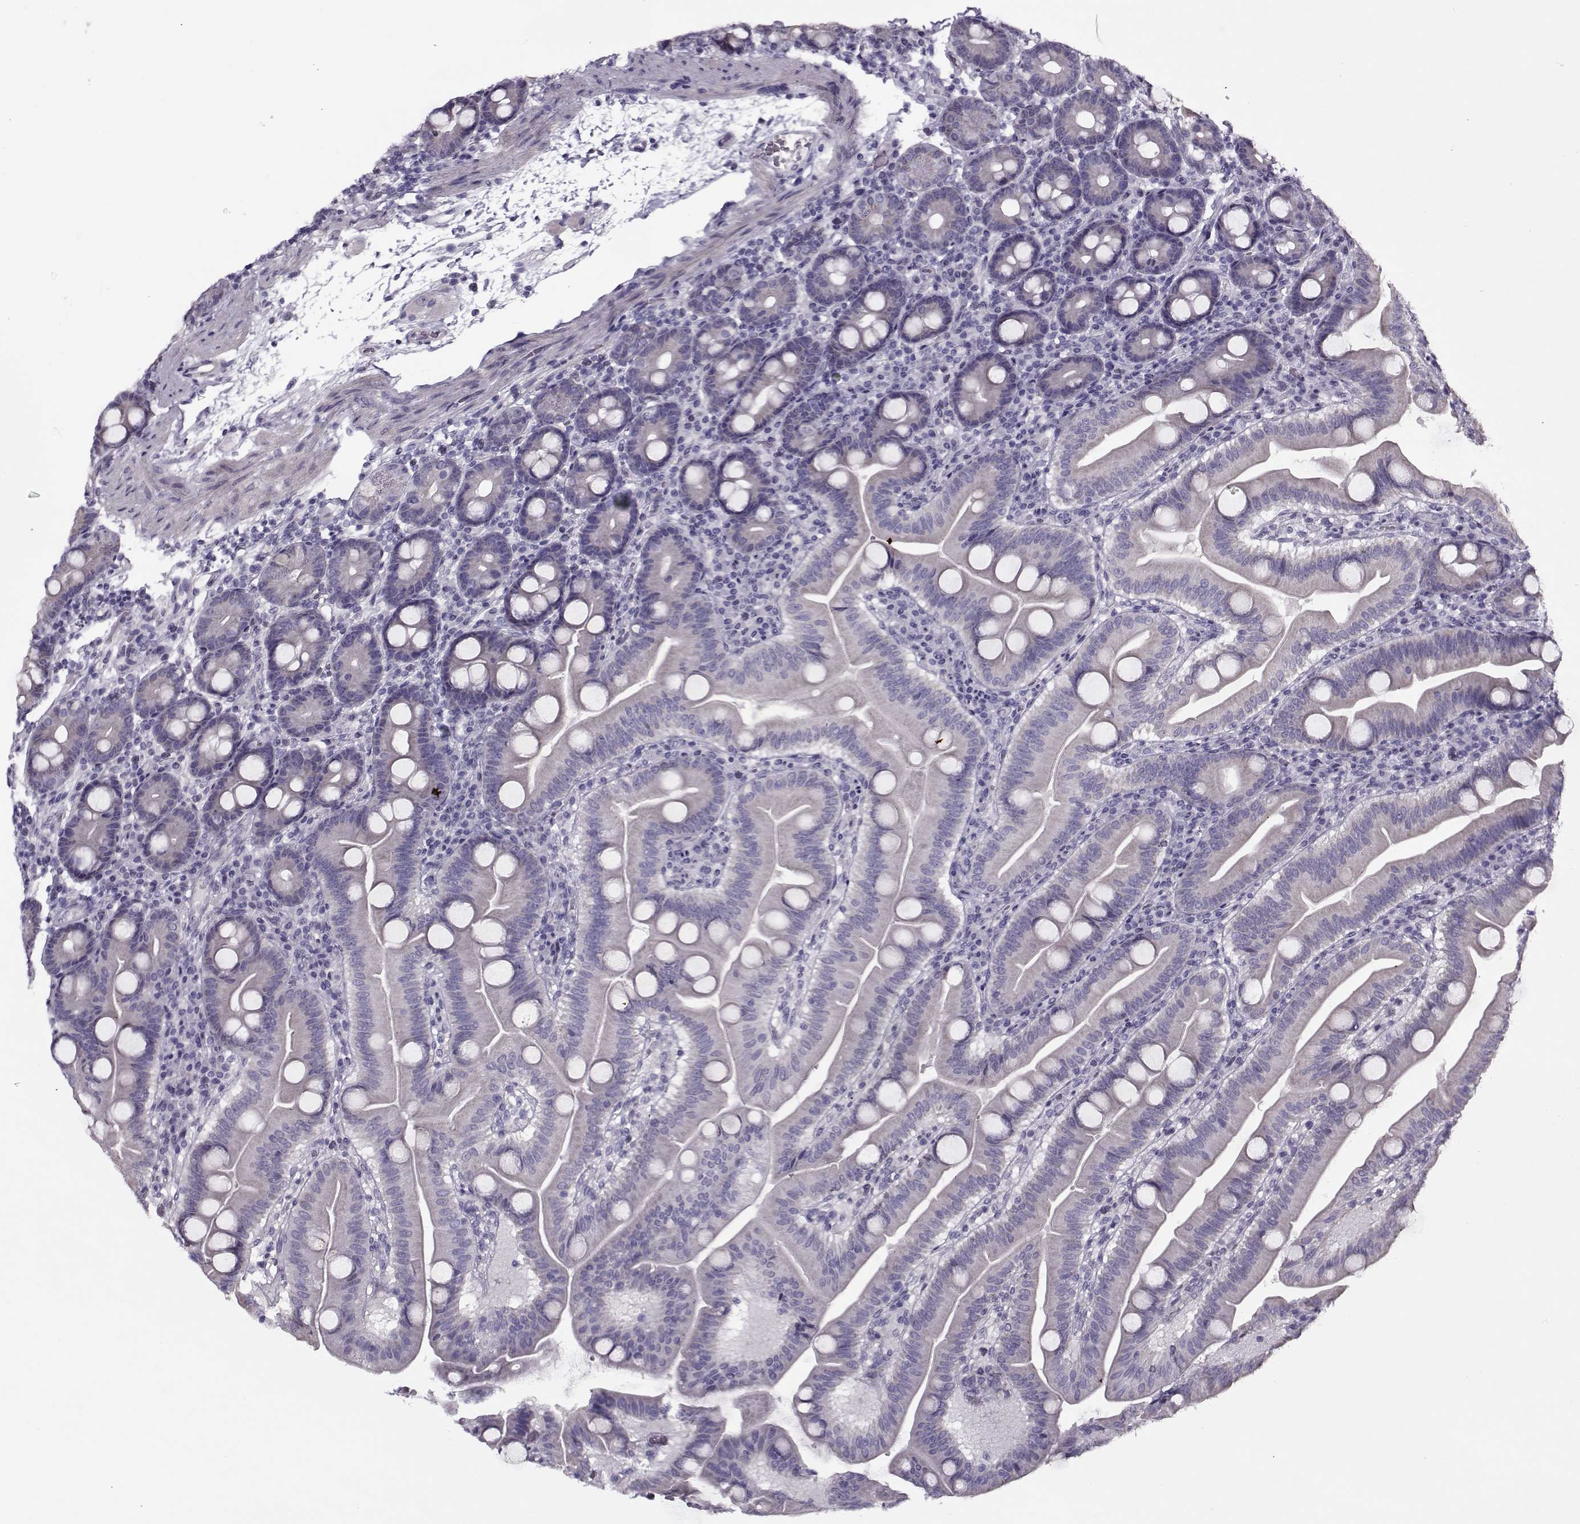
{"staining": {"intensity": "negative", "quantity": "none", "location": "none"}, "tissue": "duodenum", "cell_type": "Glandular cells", "image_type": "normal", "snomed": [{"axis": "morphology", "description": "Normal tissue, NOS"}, {"axis": "topography", "description": "Duodenum"}], "caption": "An IHC photomicrograph of benign duodenum is shown. There is no staining in glandular cells of duodenum. The staining was performed using DAB to visualize the protein expression in brown, while the nuclei were stained in blue with hematoxylin (Magnification: 20x).", "gene": "CIBAR1", "patient": {"sex": "male", "age": 59}}